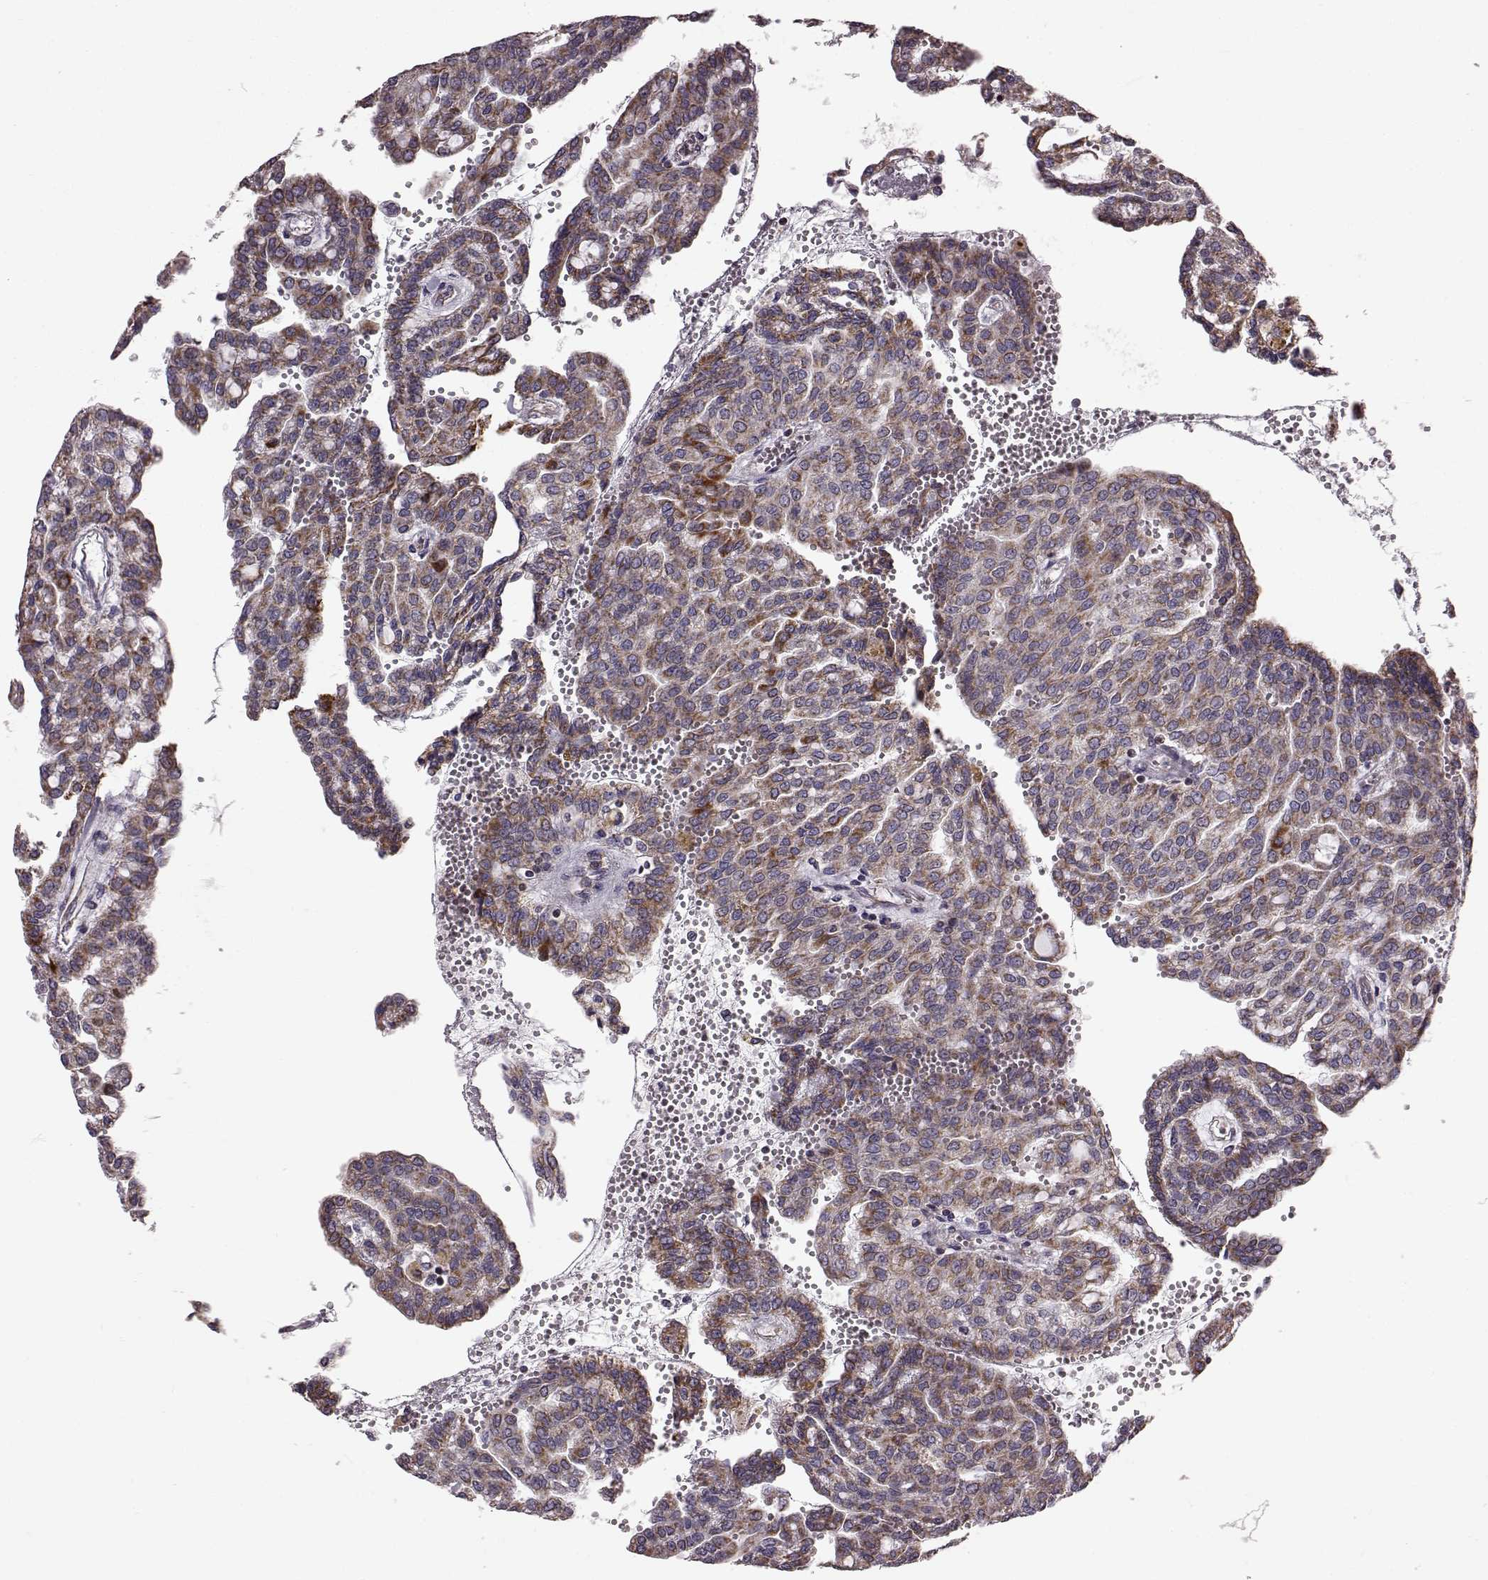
{"staining": {"intensity": "moderate", "quantity": ">75%", "location": "cytoplasmic/membranous"}, "tissue": "renal cancer", "cell_type": "Tumor cells", "image_type": "cancer", "snomed": [{"axis": "morphology", "description": "Adenocarcinoma, NOS"}, {"axis": "topography", "description": "Kidney"}], "caption": "IHC histopathology image of renal cancer (adenocarcinoma) stained for a protein (brown), which shows medium levels of moderate cytoplasmic/membranous positivity in approximately >75% of tumor cells.", "gene": "FAM8A1", "patient": {"sex": "male", "age": 63}}